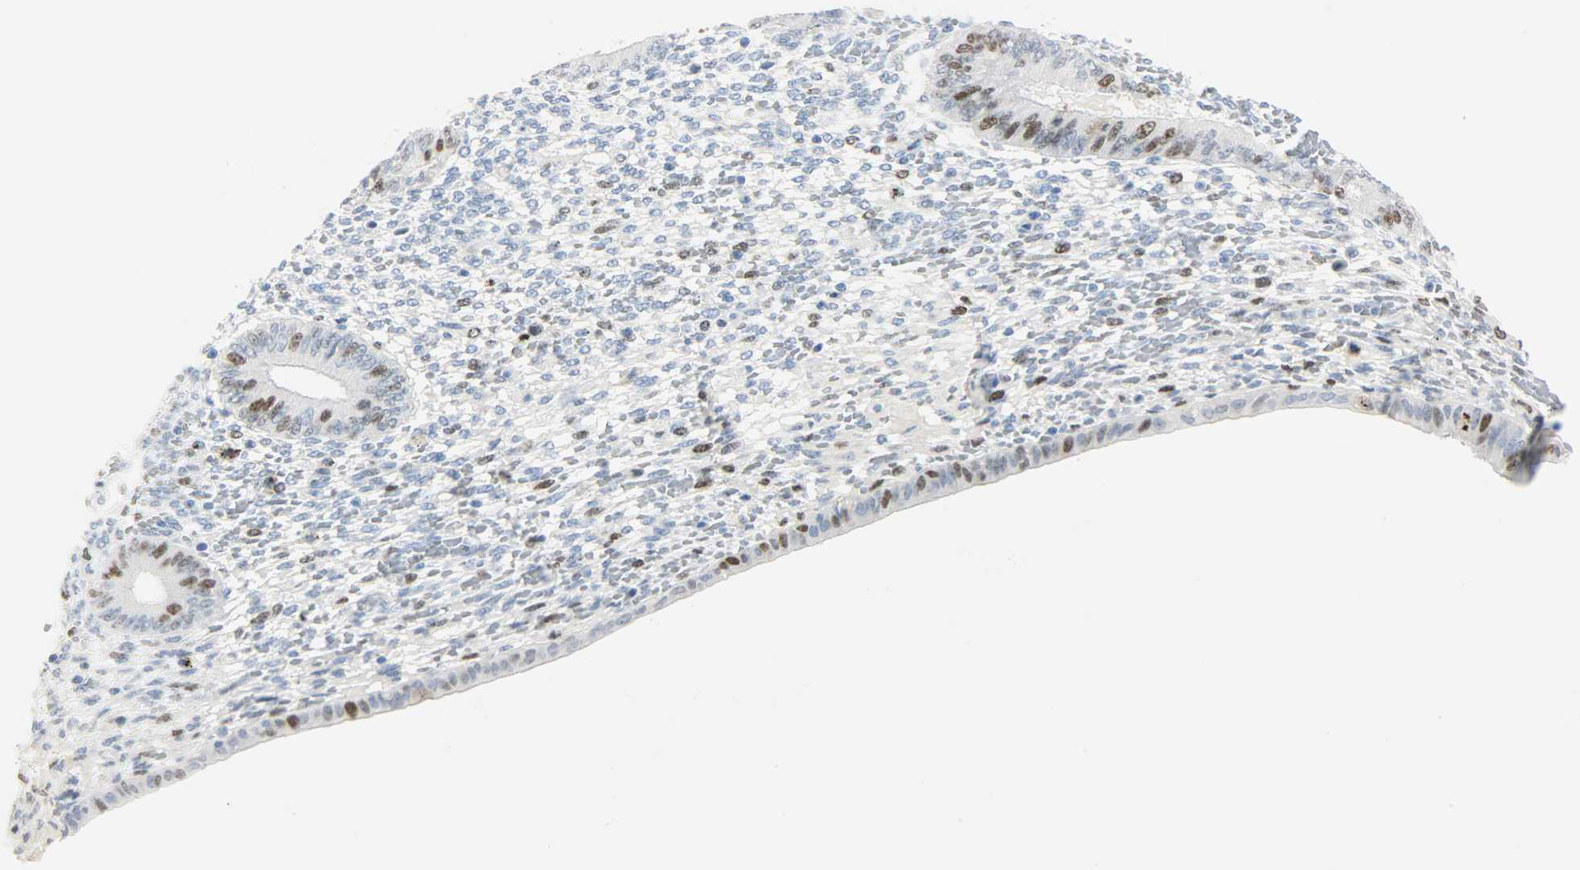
{"staining": {"intensity": "moderate", "quantity": "<25%", "location": "nuclear"}, "tissue": "endometrium", "cell_type": "Cells in endometrial stroma", "image_type": "normal", "snomed": [{"axis": "morphology", "description": "Normal tissue, NOS"}, {"axis": "topography", "description": "Endometrium"}], "caption": "The histopathology image displays staining of normal endometrium, revealing moderate nuclear protein staining (brown color) within cells in endometrial stroma. The protein is stained brown, and the nuclei are stained in blue (DAB (3,3'-diaminobenzidine) IHC with brightfield microscopy, high magnification).", "gene": "HELLS", "patient": {"sex": "female", "age": 42}}